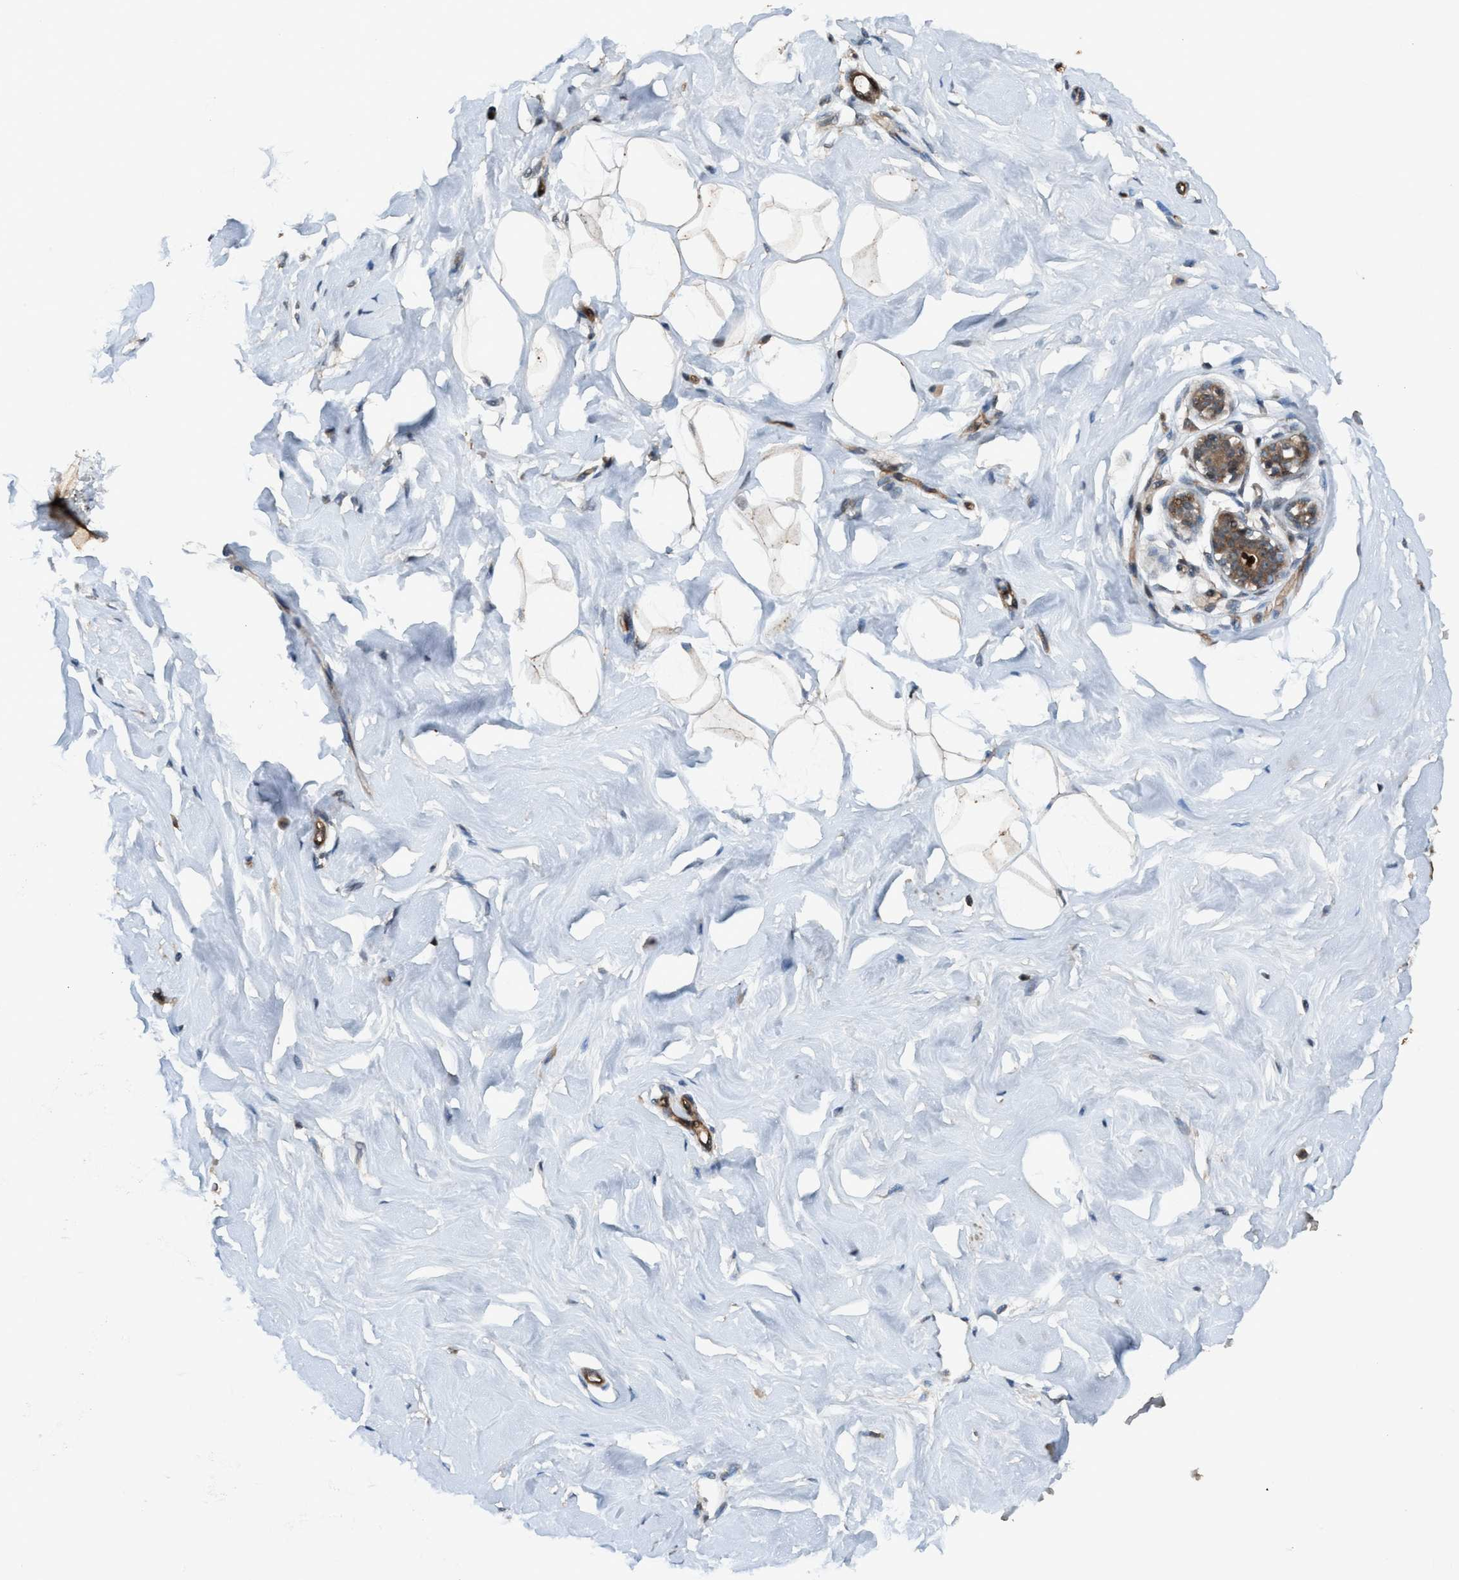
{"staining": {"intensity": "negative", "quantity": "none", "location": "none"}, "tissue": "breast", "cell_type": "Adipocytes", "image_type": "normal", "snomed": [{"axis": "morphology", "description": "Normal tissue, NOS"}, {"axis": "topography", "description": "Breast"}], "caption": "Protein analysis of unremarkable breast reveals no significant positivity in adipocytes. (DAB immunohistochemistry (IHC) visualized using brightfield microscopy, high magnification).", "gene": "NISCH", "patient": {"sex": "female", "age": 23}}